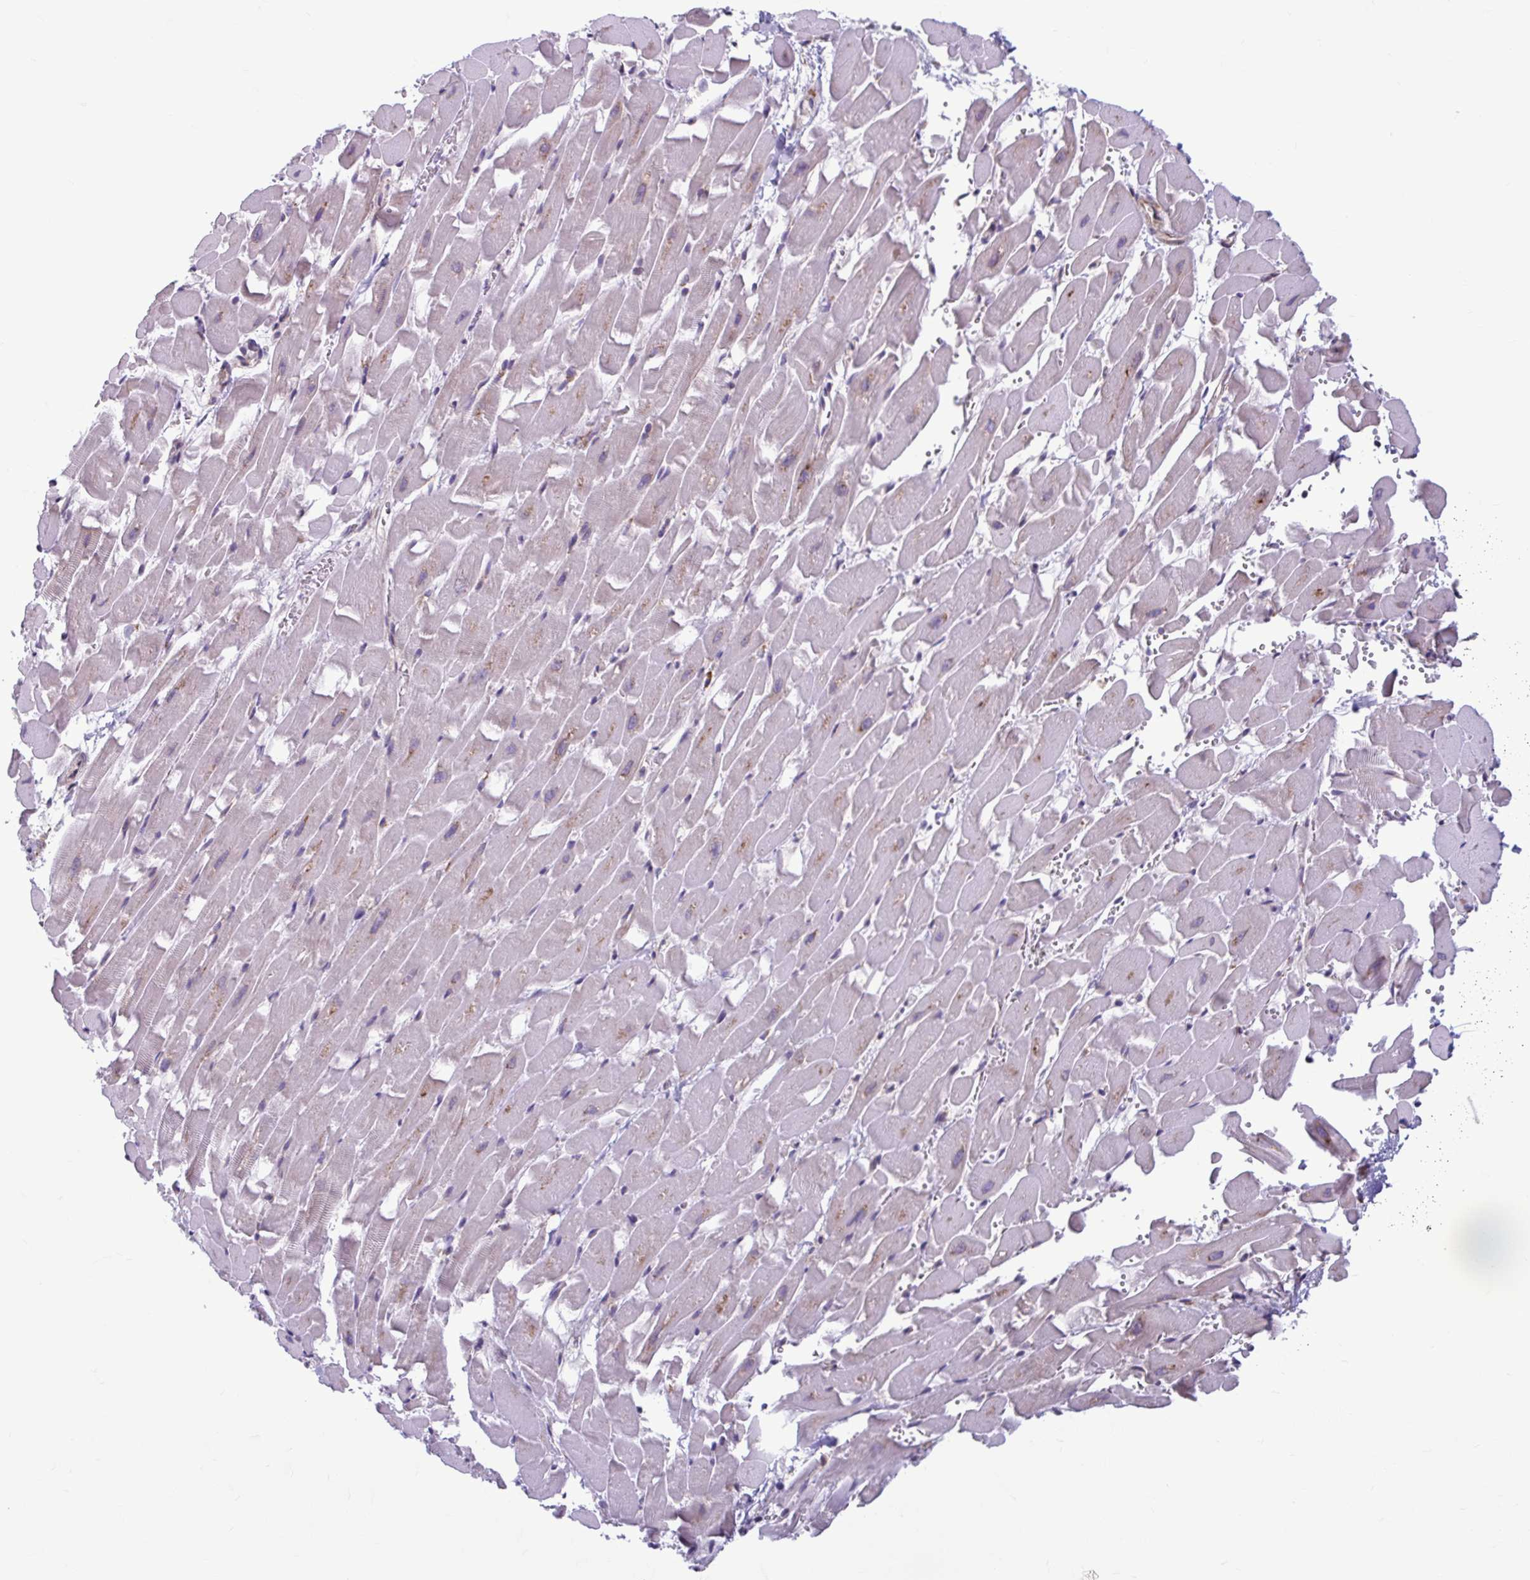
{"staining": {"intensity": "negative", "quantity": "none", "location": "none"}, "tissue": "heart muscle", "cell_type": "Cardiomyocytes", "image_type": "normal", "snomed": [{"axis": "morphology", "description": "Normal tissue, NOS"}, {"axis": "topography", "description": "Heart"}], "caption": "Human heart muscle stained for a protein using immunohistochemistry displays no positivity in cardiomyocytes.", "gene": "RPS16", "patient": {"sex": "male", "age": 37}}